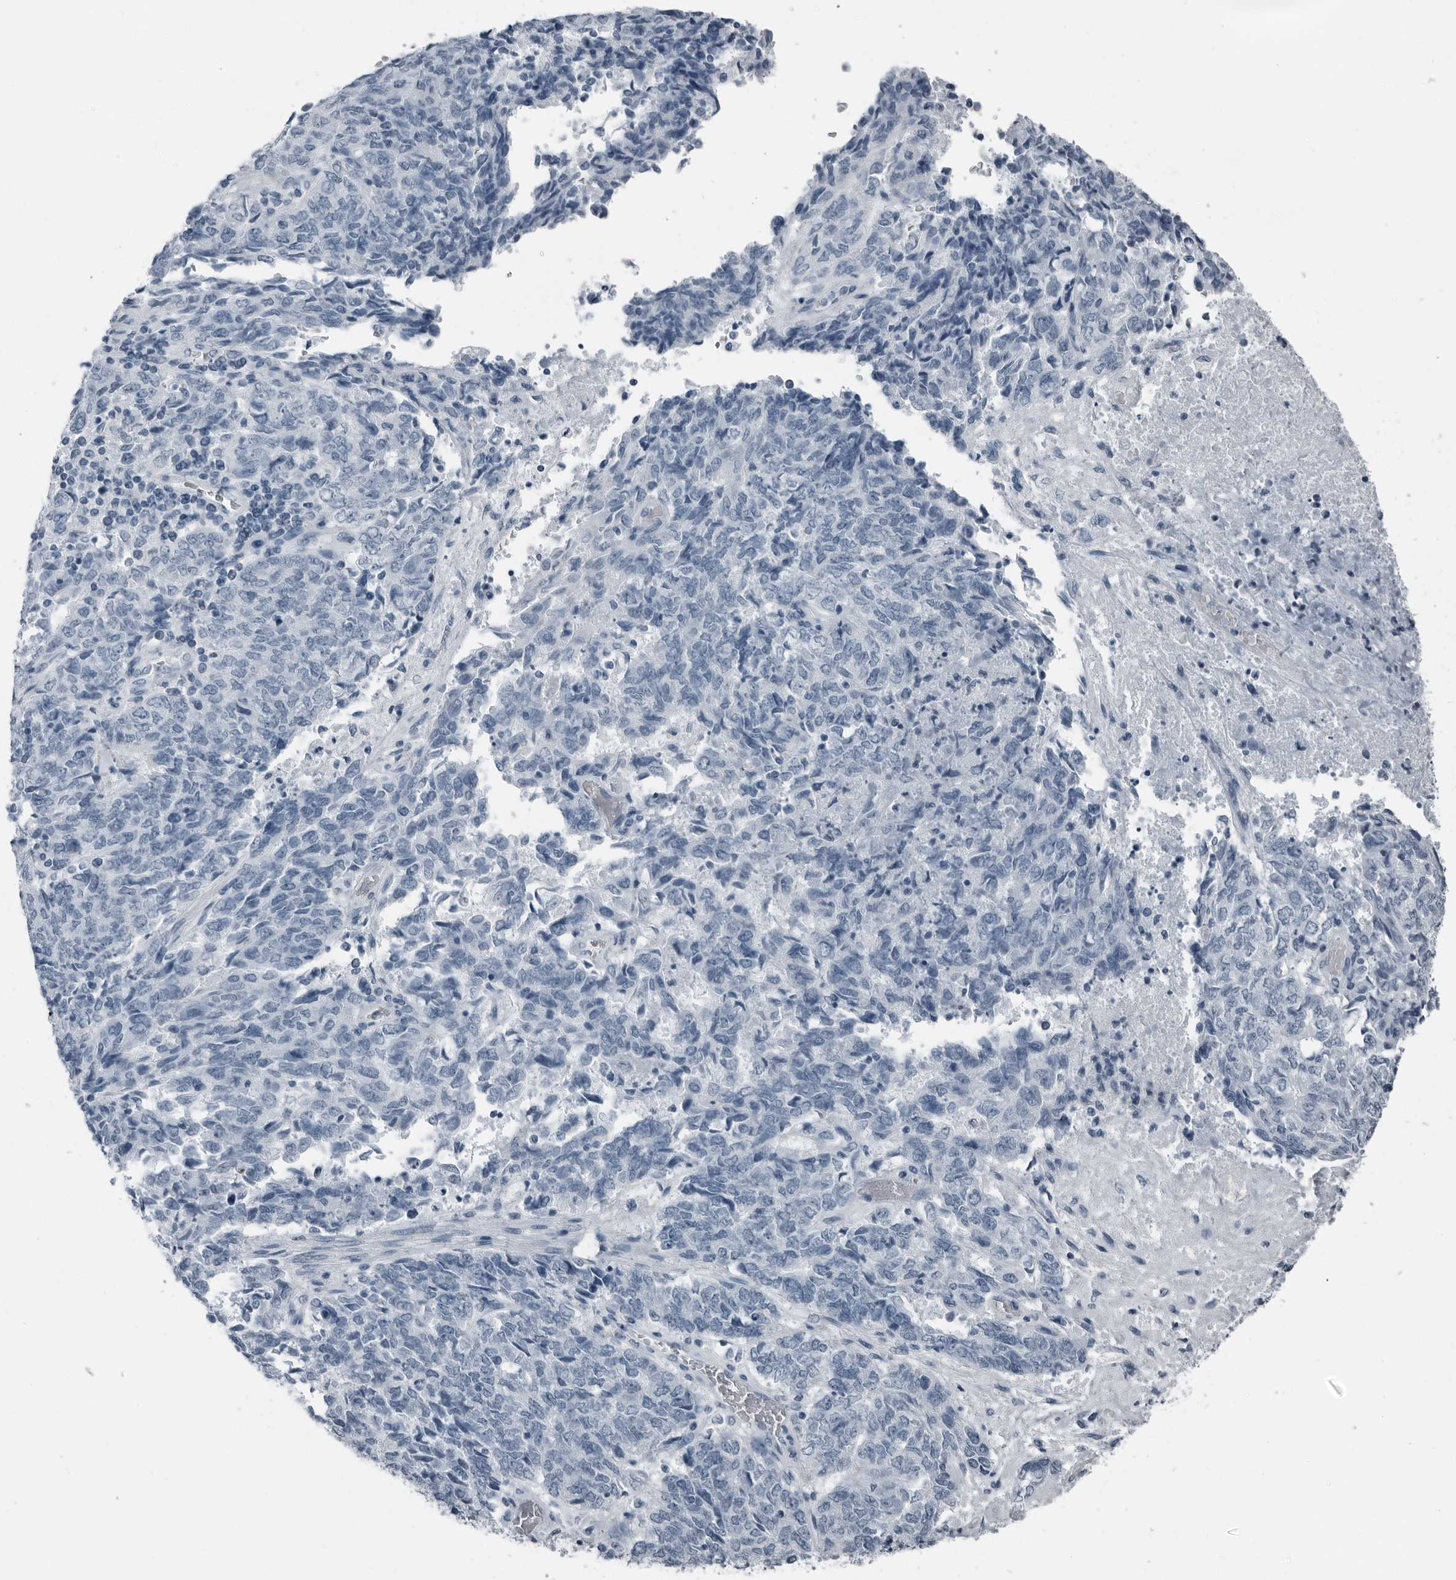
{"staining": {"intensity": "negative", "quantity": "none", "location": "none"}, "tissue": "endometrial cancer", "cell_type": "Tumor cells", "image_type": "cancer", "snomed": [{"axis": "morphology", "description": "Adenocarcinoma, NOS"}, {"axis": "topography", "description": "Endometrium"}], "caption": "Endometrial cancer (adenocarcinoma) was stained to show a protein in brown. There is no significant positivity in tumor cells.", "gene": "PRSS1", "patient": {"sex": "female", "age": 80}}